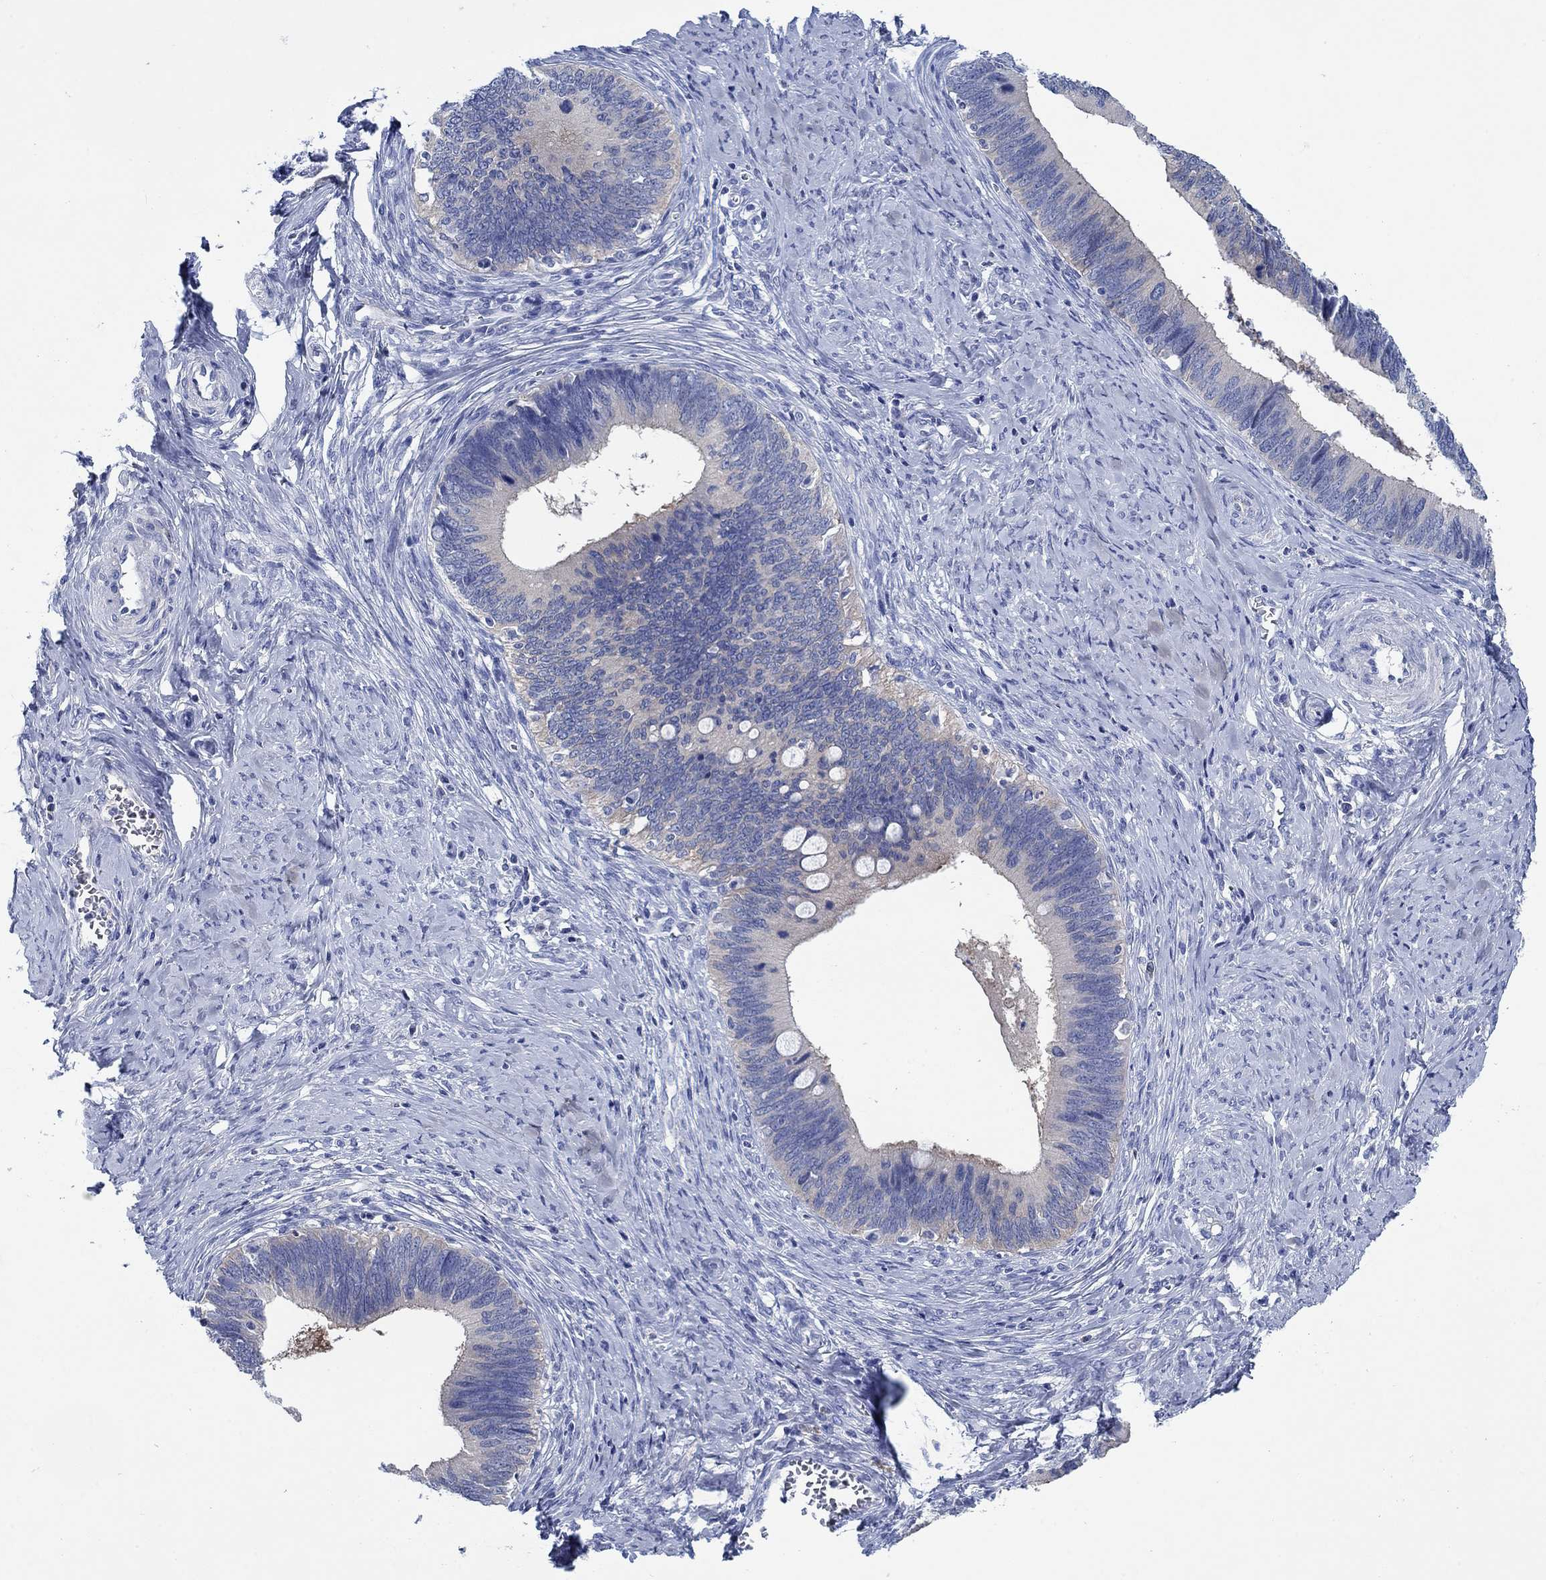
{"staining": {"intensity": "negative", "quantity": "none", "location": "none"}, "tissue": "cervical cancer", "cell_type": "Tumor cells", "image_type": "cancer", "snomed": [{"axis": "morphology", "description": "Adenocarcinoma, NOS"}, {"axis": "topography", "description": "Cervix"}], "caption": "There is no significant staining in tumor cells of cervical cancer (adenocarcinoma). (DAB immunohistochemistry (IHC) with hematoxylin counter stain).", "gene": "TRIM16", "patient": {"sex": "female", "age": 42}}